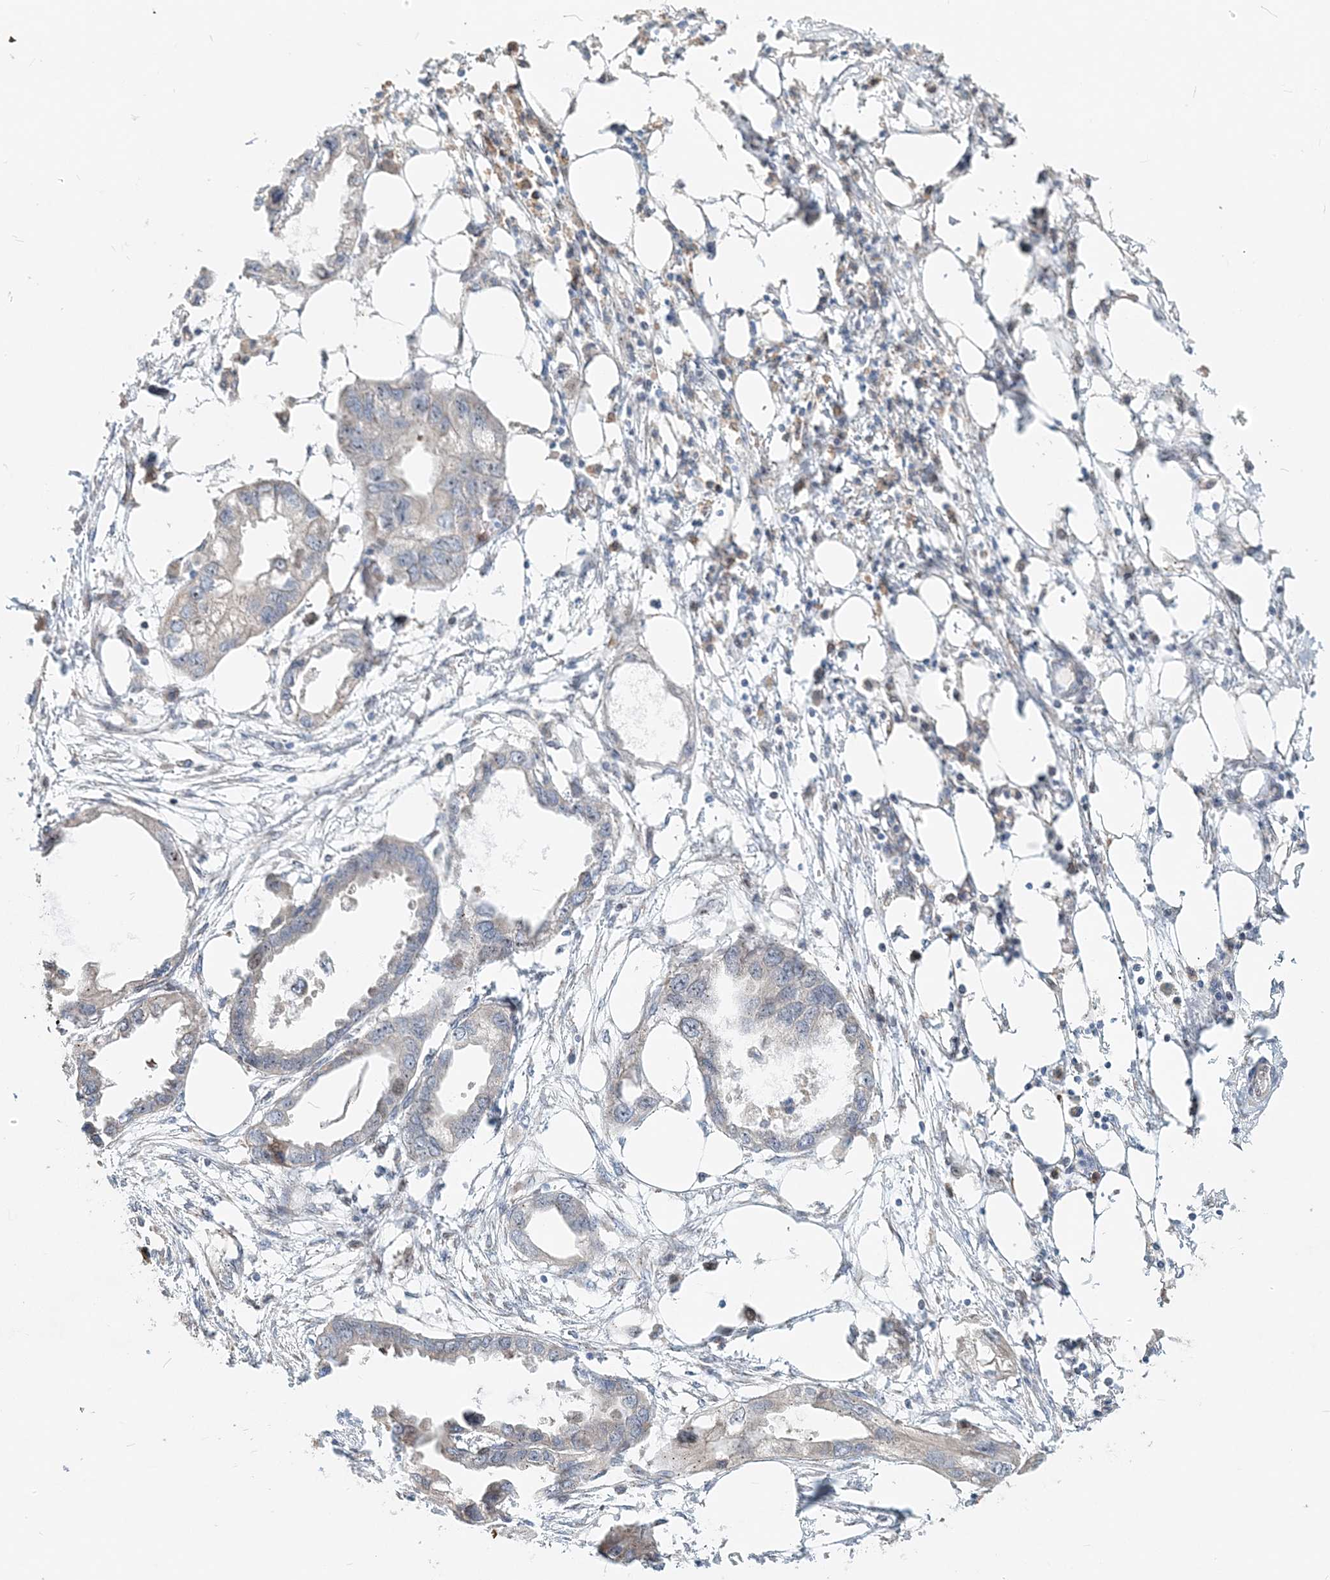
{"staining": {"intensity": "negative", "quantity": "none", "location": "none"}, "tissue": "endometrial cancer", "cell_type": "Tumor cells", "image_type": "cancer", "snomed": [{"axis": "morphology", "description": "Adenocarcinoma, NOS"}, {"axis": "morphology", "description": "Adenocarcinoma, metastatic, NOS"}, {"axis": "topography", "description": "Adipose tissue"}, {"axis": "topography", "description": "Endometrium"}], "caption": "The micrograph exhibits no staining of tumor cells in endometrial cancer. (IHC, brightfield microscopy, high magnification).", "gene": "CXXC5", "patient": {"sex": "female", "age": 67}}